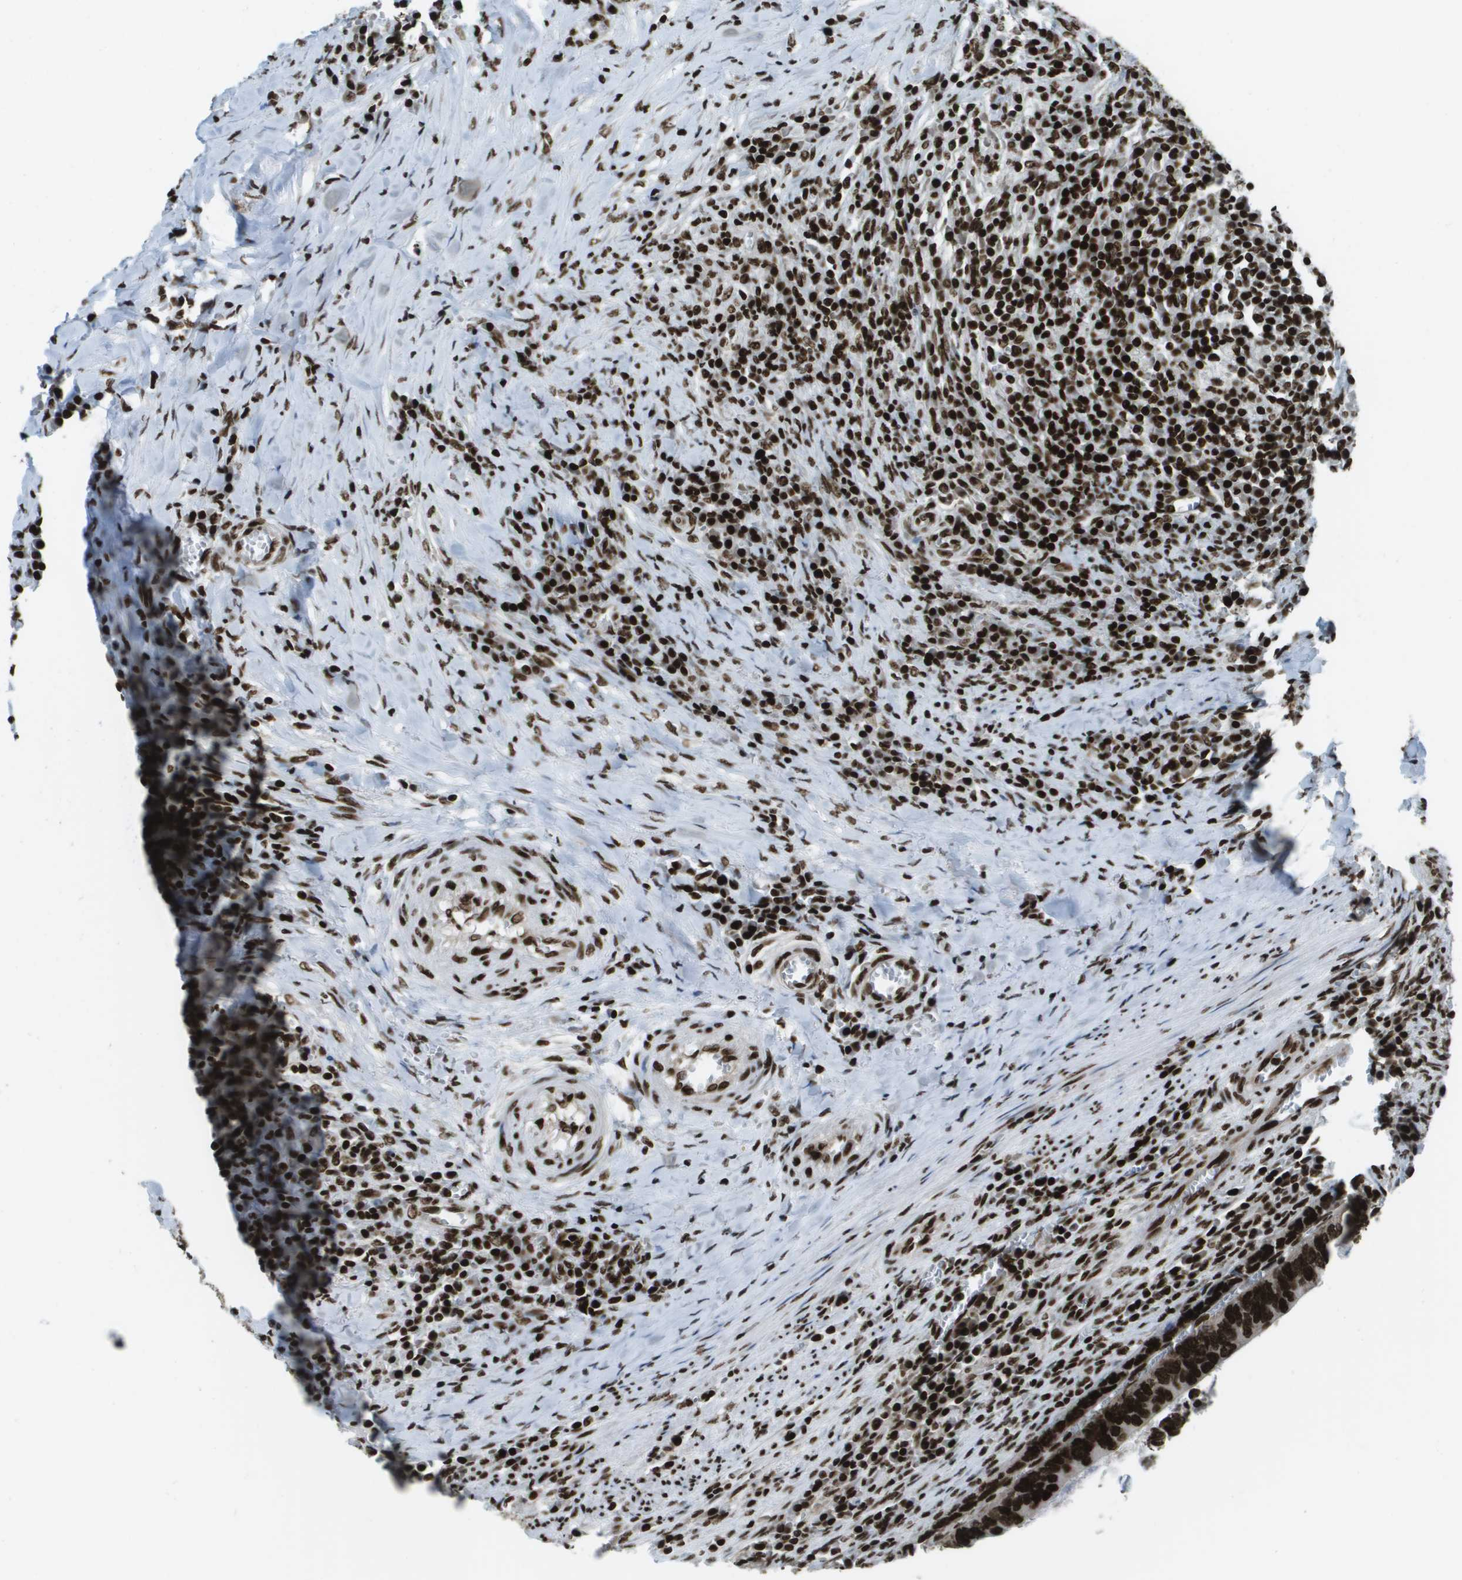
{"staining": {"intensity": "strong", "quantity": ">75%", "location": "nuclear"}, "tissue": "colorectal cancer", "cell_type": "Tumor cells", "image_type": "cancer", "snomed": [{"axis": "morphology", "description": "Adenocarcinoma, NOS"}, {"axis": "topography", "description": "Colon"}], "caption": "Colorectal cancer (adenocarcinoma) stained with a brown dye demonstrates strong nuclear positive positivity in about >75% of tumor cells.", "gene": "GLYR1", "patient": {"sex": "male", "age": 72}}